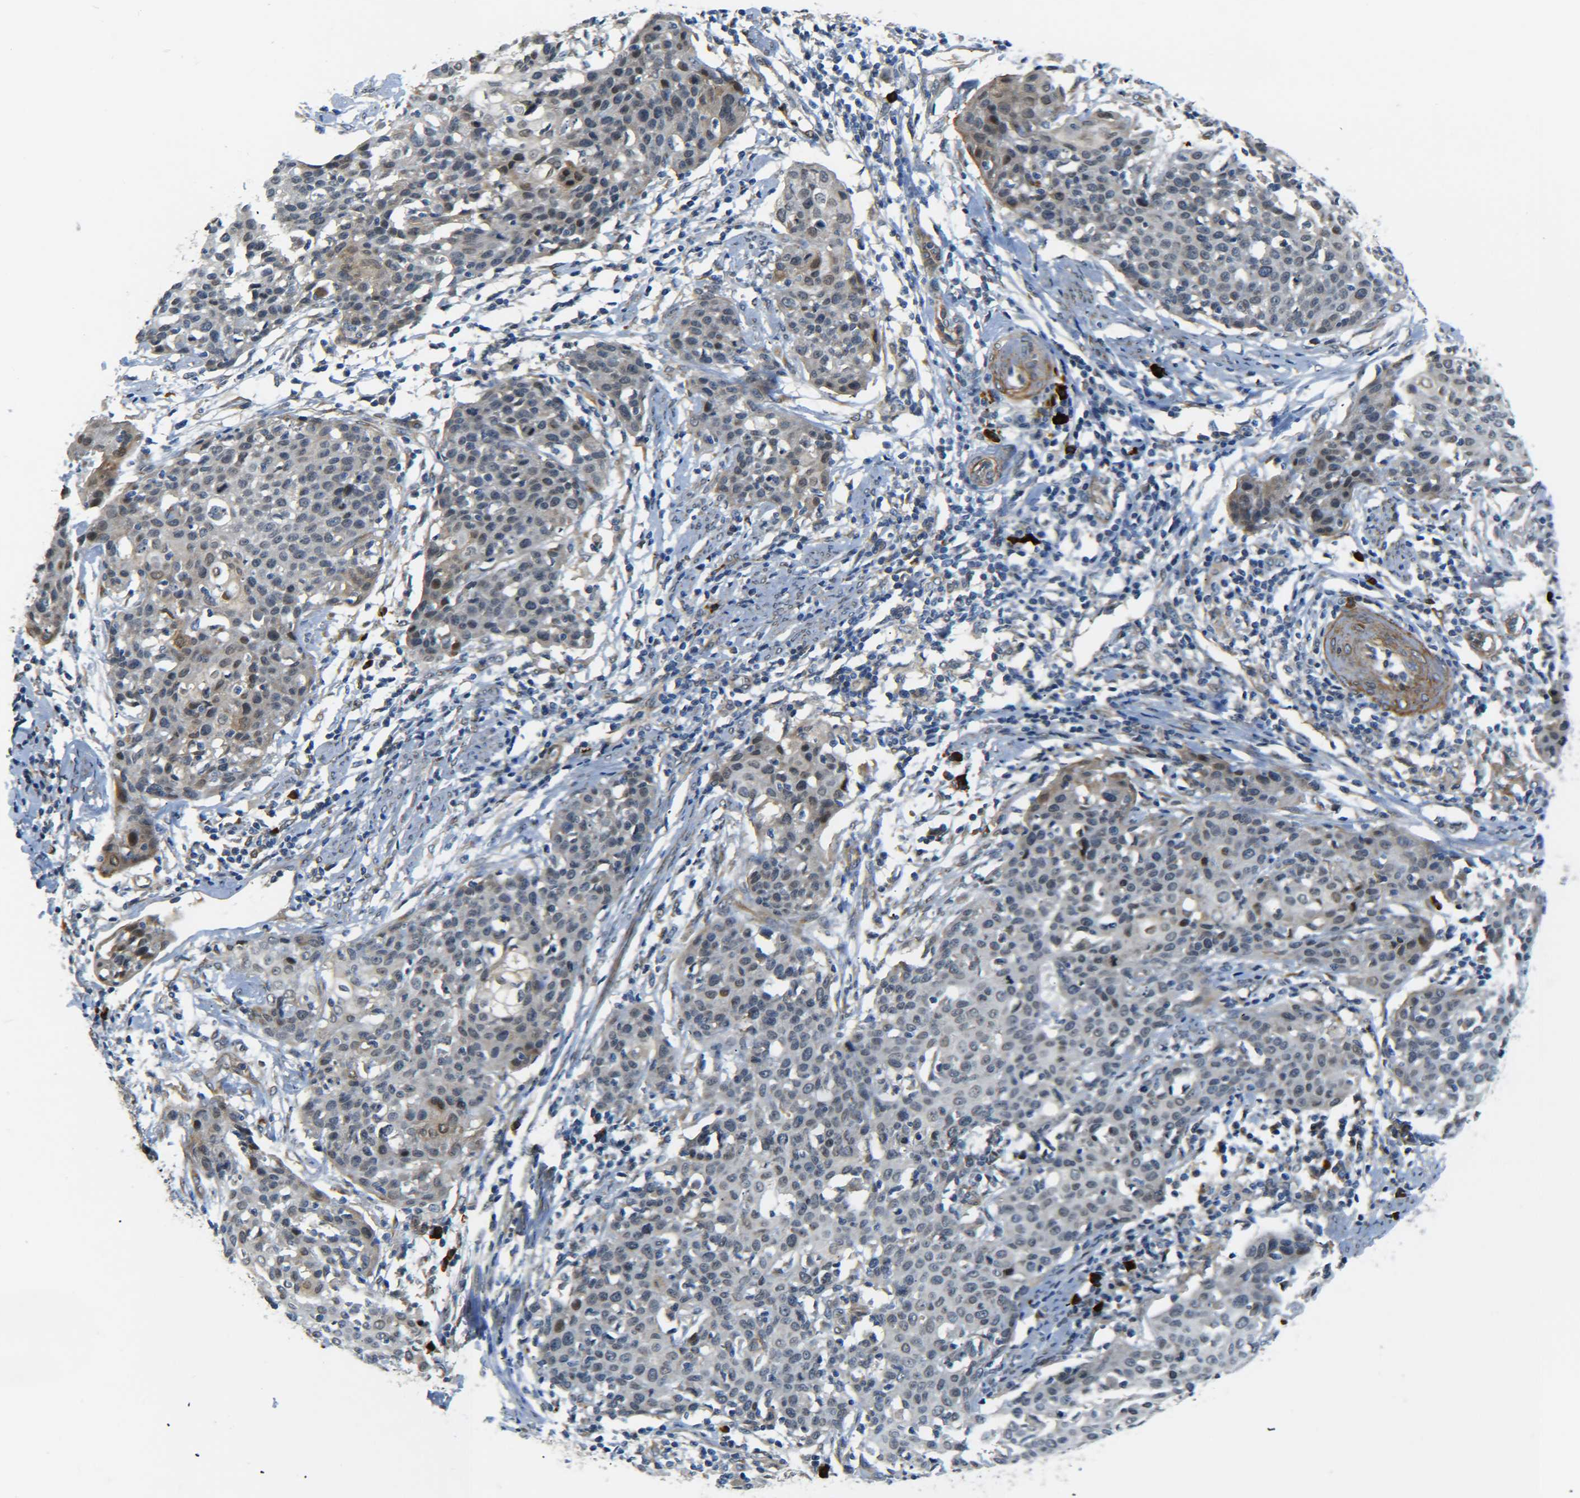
{"staining": {"intensity": "moderate", "quantity": "<25%", "location": "nuclear"}, "tissue": "cervical cancer", "cell_type": "Tumor cells", "image_type": "cancer", "snomed": [{"axis": "morphology", "description": "Squamous cell carcinoma, NOS"}, {"axis": "topography", "description": "Cervix"}], "caption": "A low amount of moderate nuclear staining is seen in approximately <25% of tumor cells in cervical cancer (squamous cell carcinoma) tissue.", "gene": "MEIS1", "patient": {"sex": "female", "age": 38}}